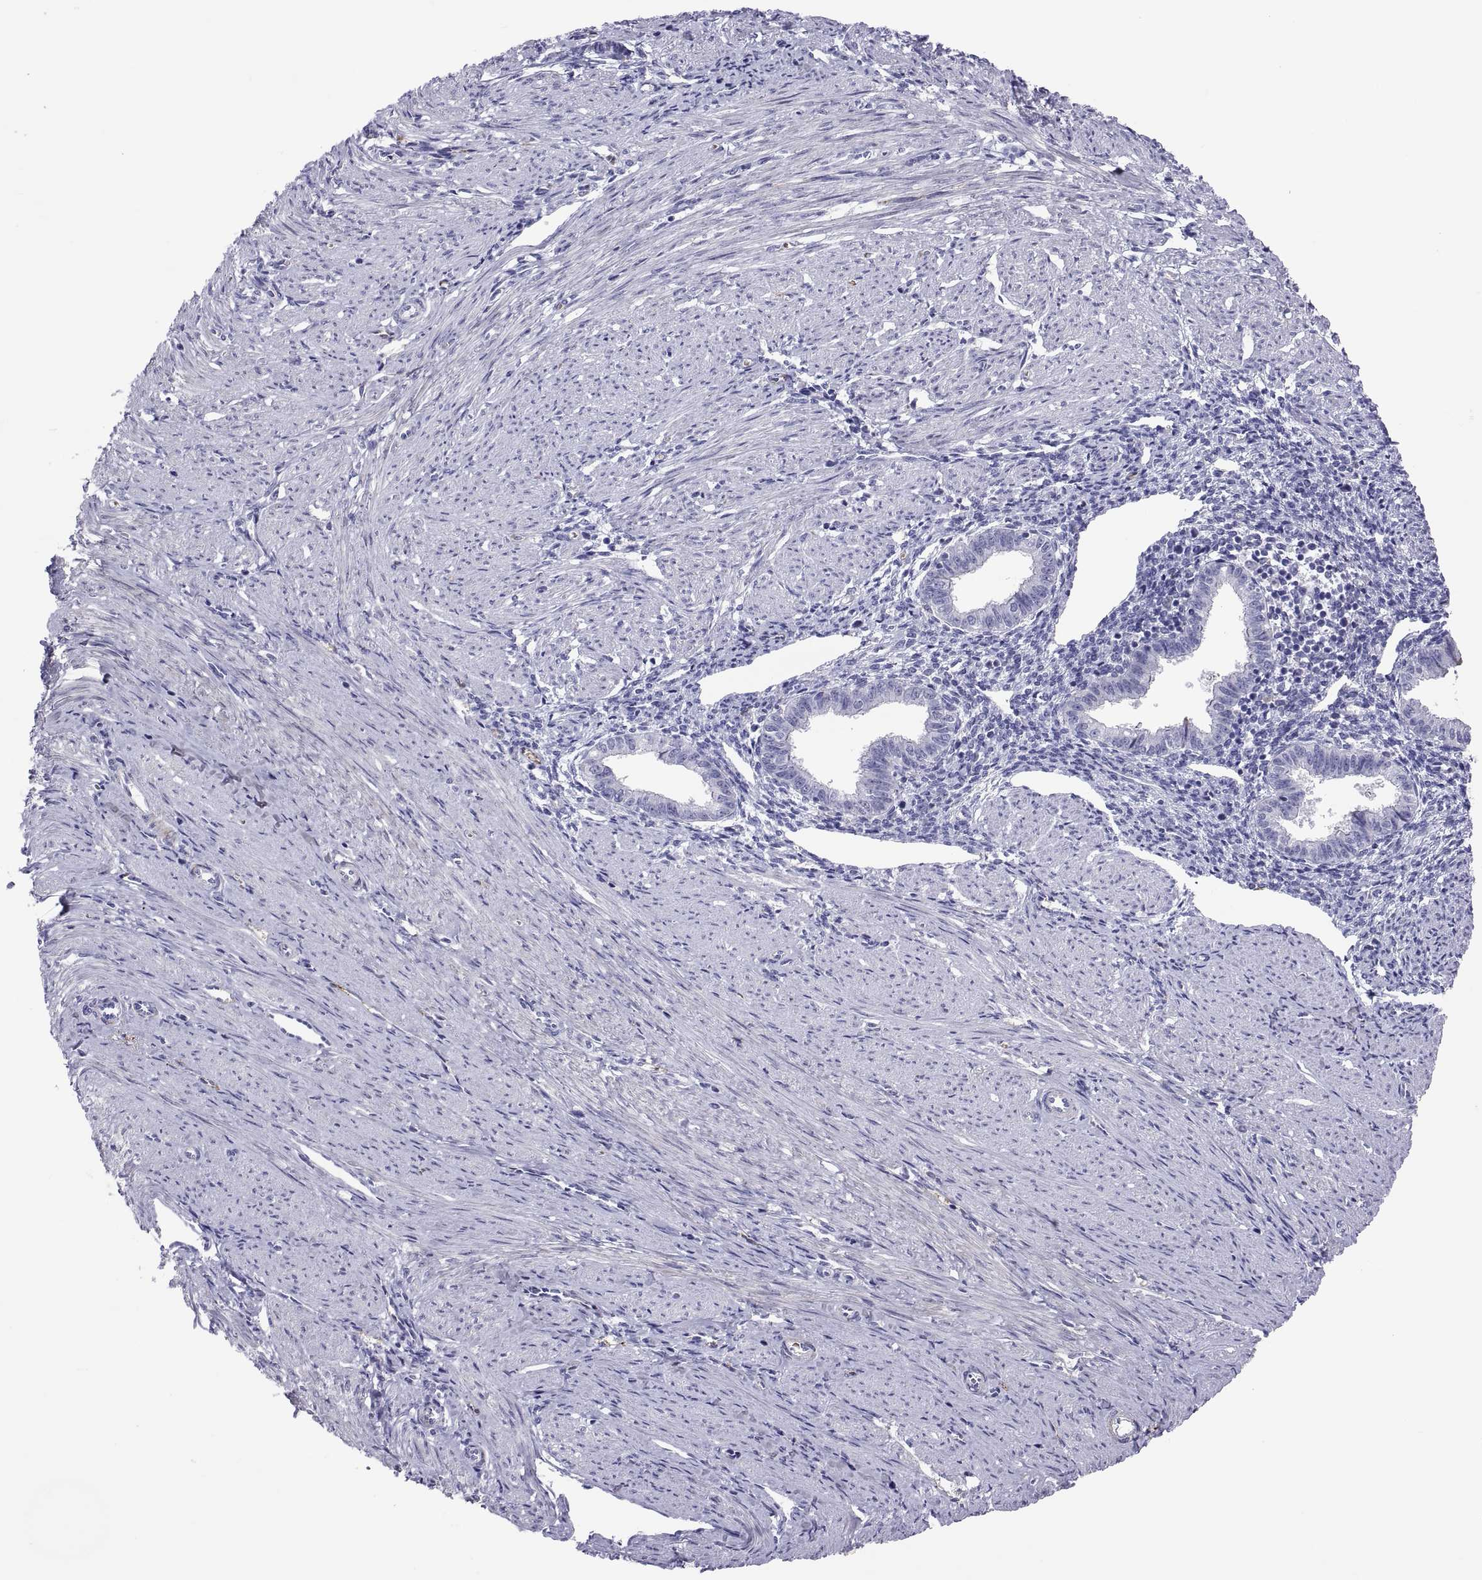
{"staining": {"intensity": "negative", "quantity": "none", "location": "none"}, "tissue": "endometrium", "cell_type": "Cells in endometrial stroma", "image_type": "normal", "snomed": [{"axis": "morphology", "description": "Normal tissue, NOS"}, {"axis": "topography", "description": "Endometrium"}], "caption": "Immunohistochemical staining of normal endometrium displays no significant positivity in cells in endometrial stroma.", "gene": "CHCT1", "patient": {"sex": "female", "age": 37}}